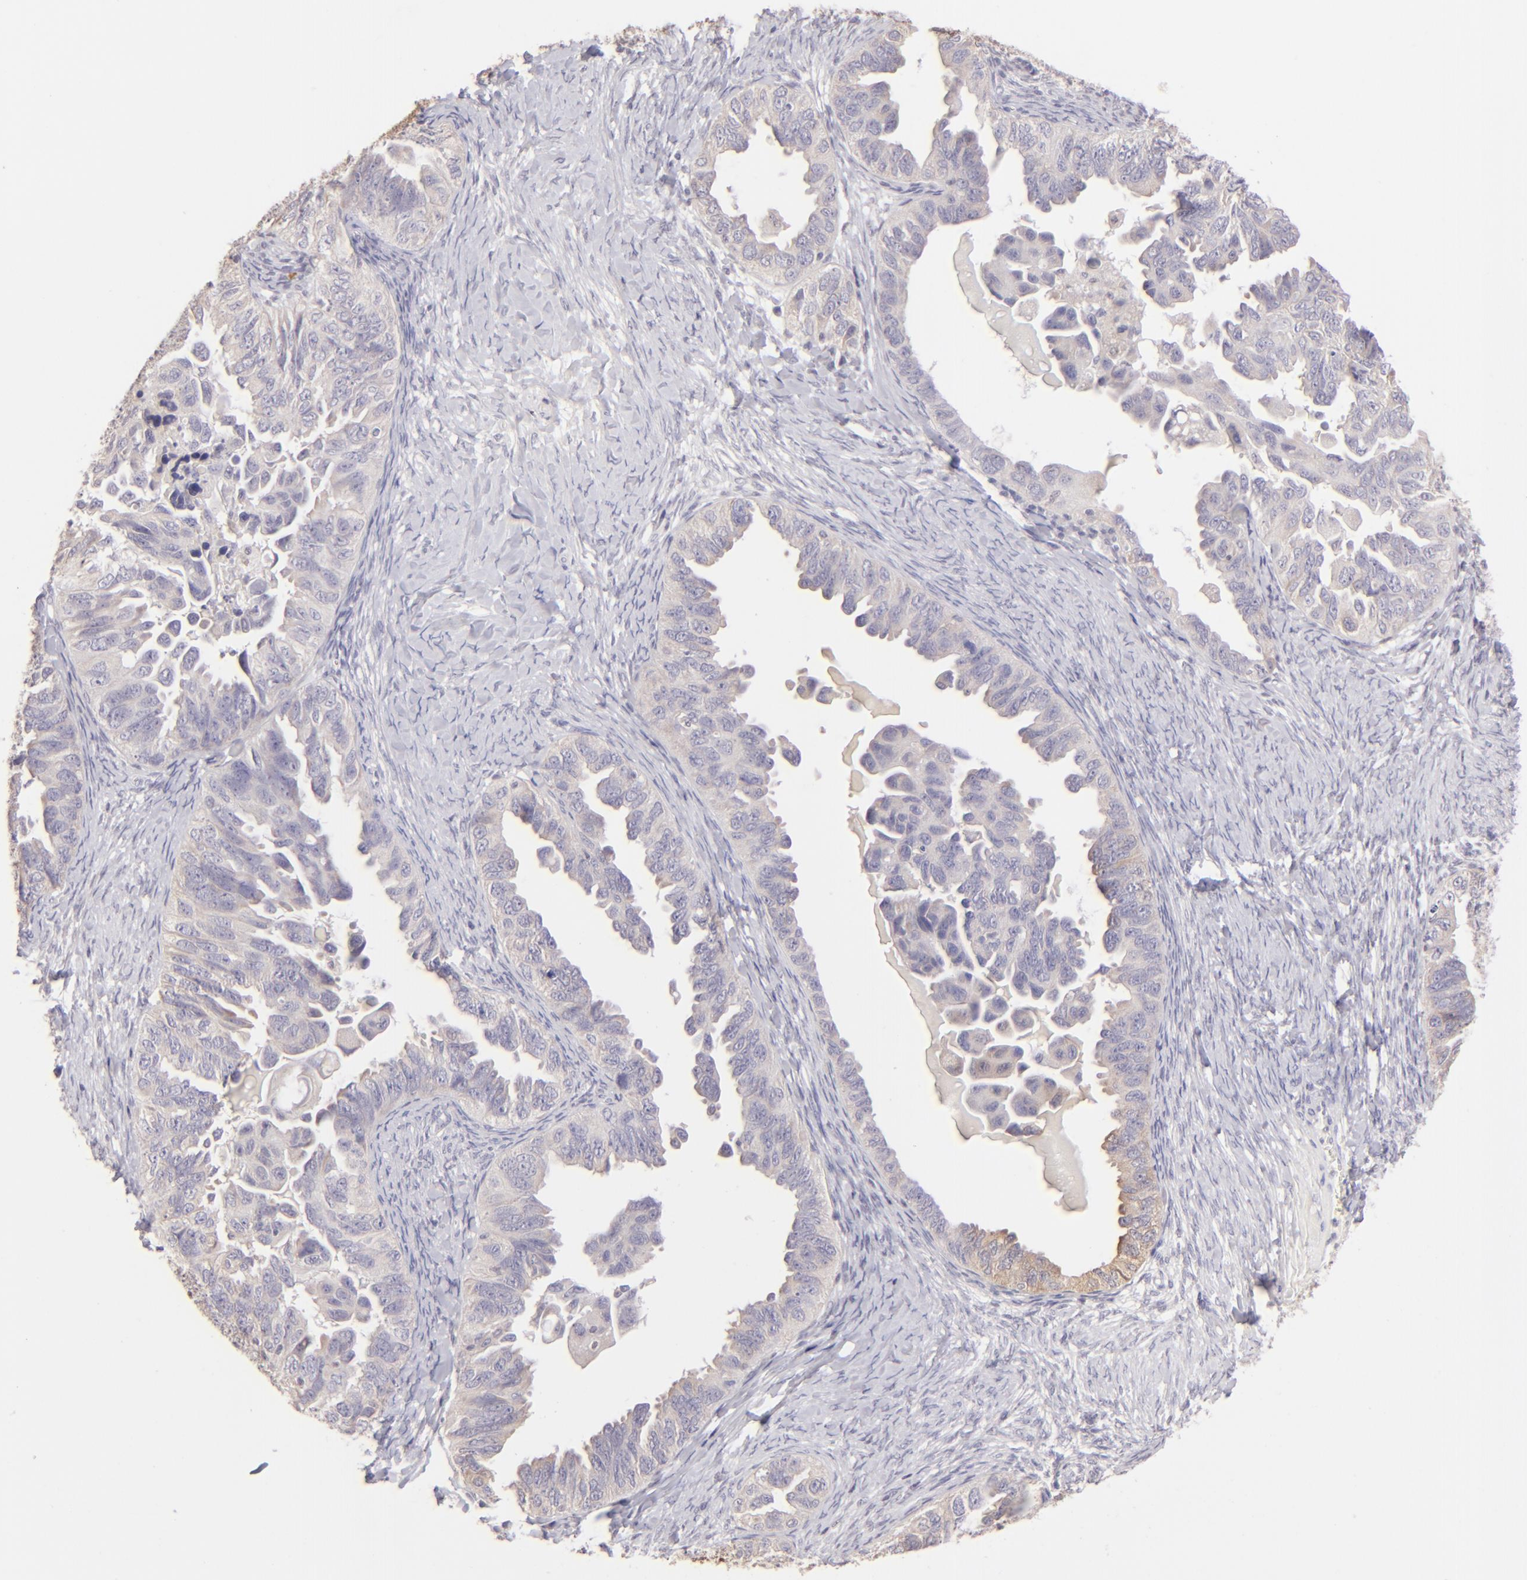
{"staining": {"intensity": "negative", "quantity": "none", "location": "none"}, "tissue": "ovarian cancer", "cell_type": "Tumor cells", "image_type": "cancer", "snomed": [{"axis": "morphology", "description": "Cystadenocarcinoma, serous, NOS"}, {"axis": "topography", "description": "Ovary"}], "caption": "Protein analysis of ovarian cancer demonstrates no significant staining in tumor cells.", "gene": "MAGEA1", "patient": {"sex": "female", "age": 82}}